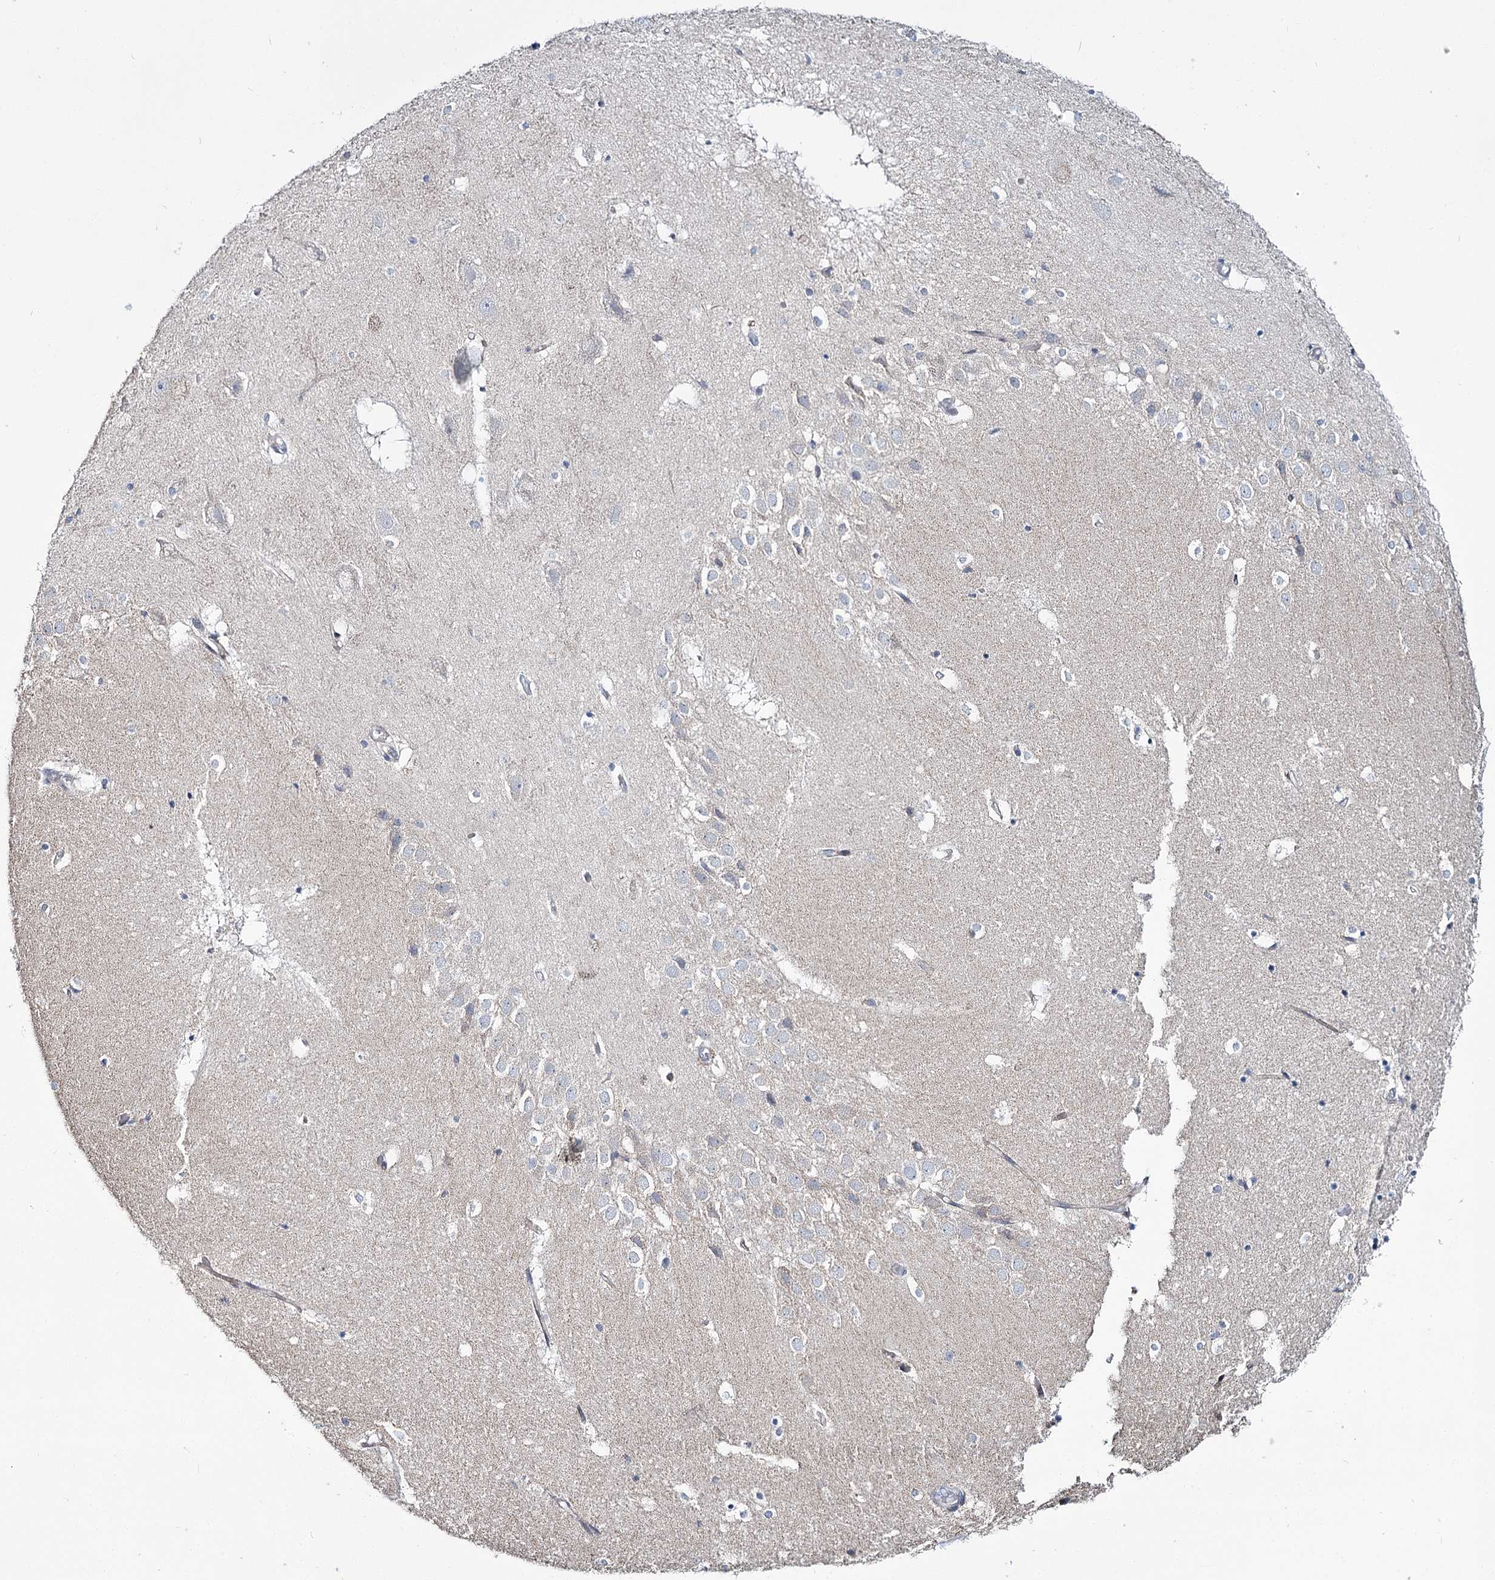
{"staining": {"intensity": "negative", "quantity": "none", "location": "none"}, "tissue": "hippocampus", "cell_type": "Glial cells", "image_type": "normal", "snomed": [{"axis": "morphology", "description": "Normal tissue, NOS"}, {"axis": "topography", "description": "Hippocampus"}], "caption": "IHC image of unremarkable hippocampus: human hippocampus stained with DAB (3,3'-diaminobenzidine) displays no significant protein staining in glial cells.", "gene": "CPLANE1", "patient": {"sex": "female", "age": 52}}